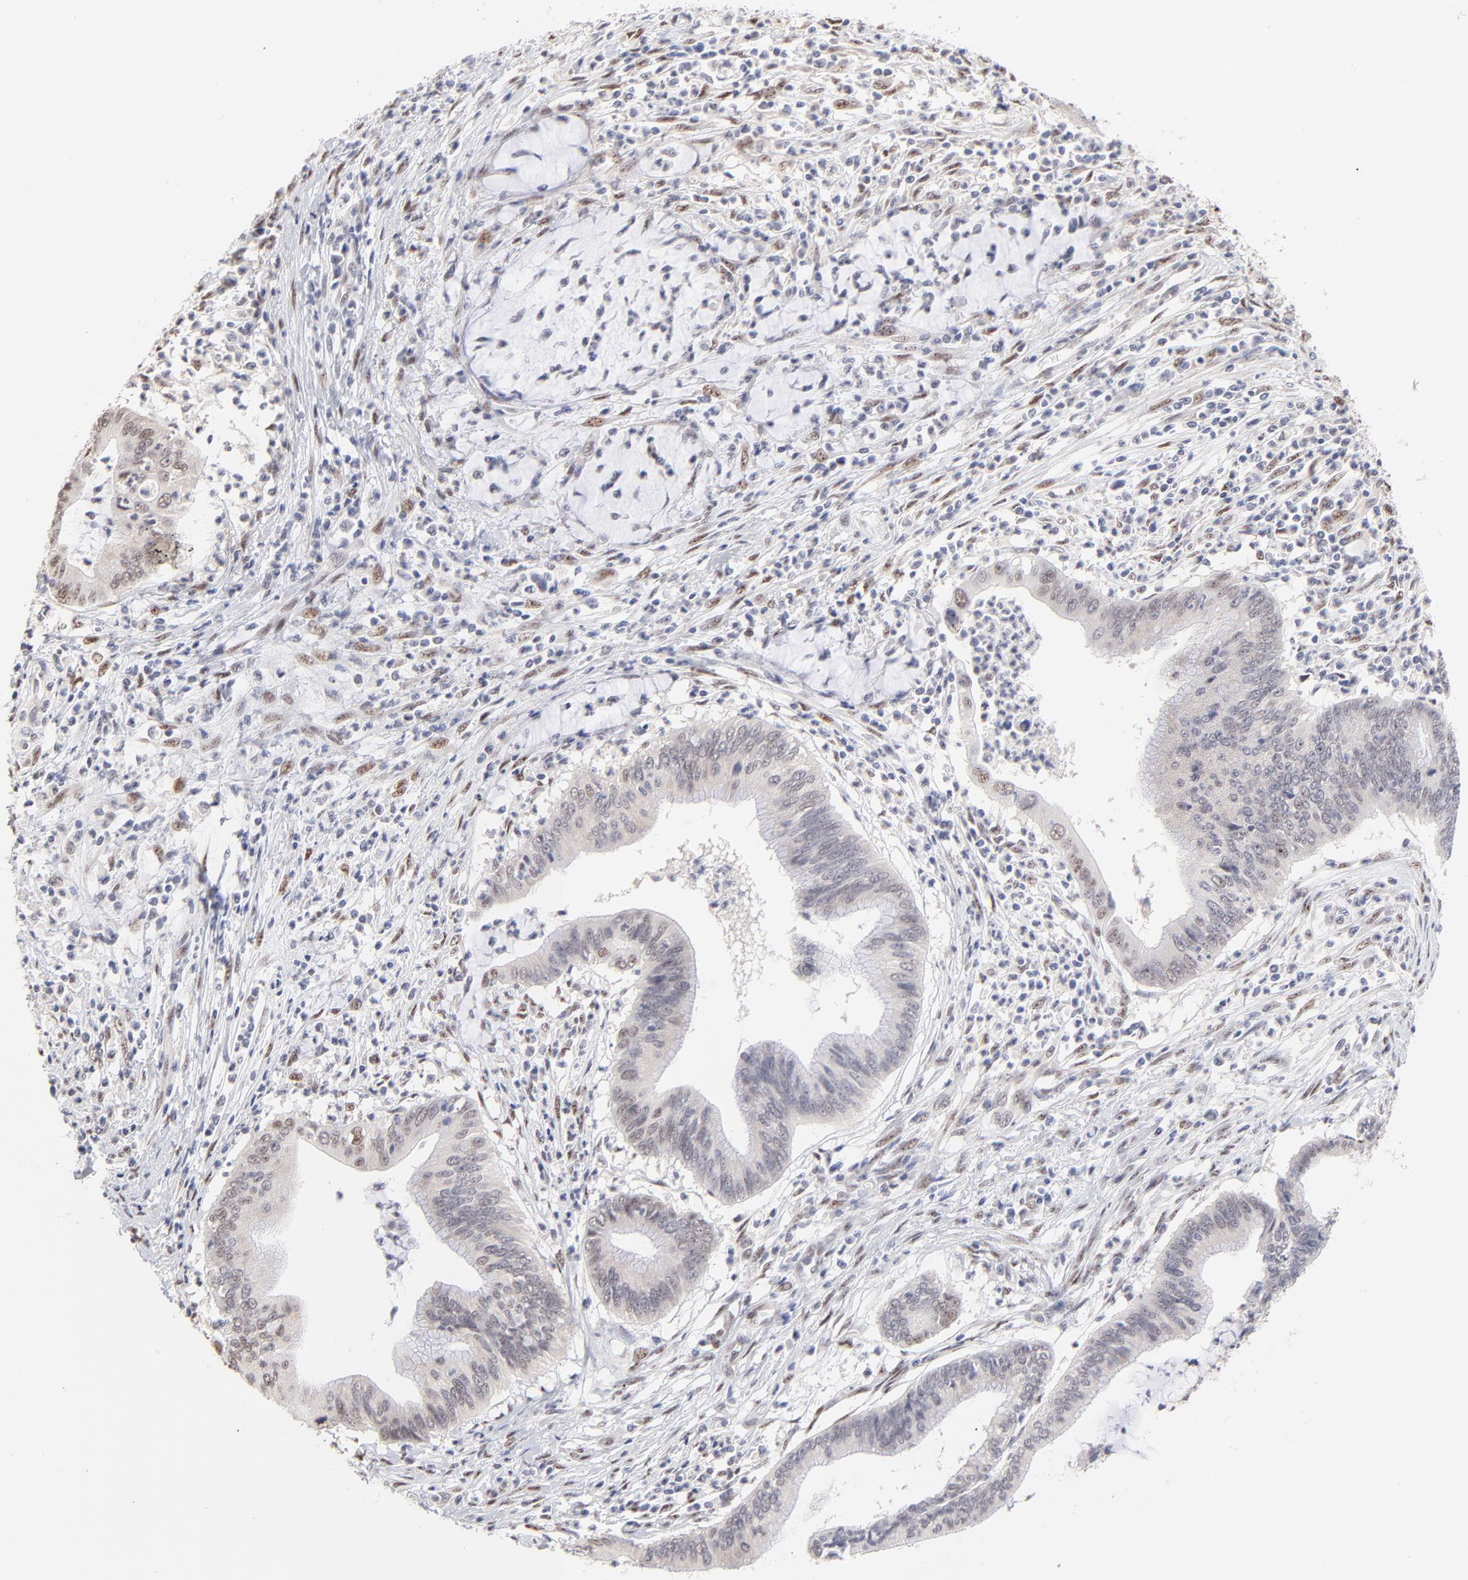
{"staining": {"intensity": "negative", "quantity": "none", "location": "none"}, "tissue": "cervical cancer", "cell_type": "Tumor cells", "image_type": "cancer", "snomed": [{"axis": "morphology", "description": "Adenocarcinoma, NOS"}, {"axis": "topography", "description": "Cervix"}], "caption": "Protein analysis of cervical adenocarcinoma exhibits no significant expression in tumor cells.", "gene": "STAT3", "patient": {"sex": "female", "age": 36}}